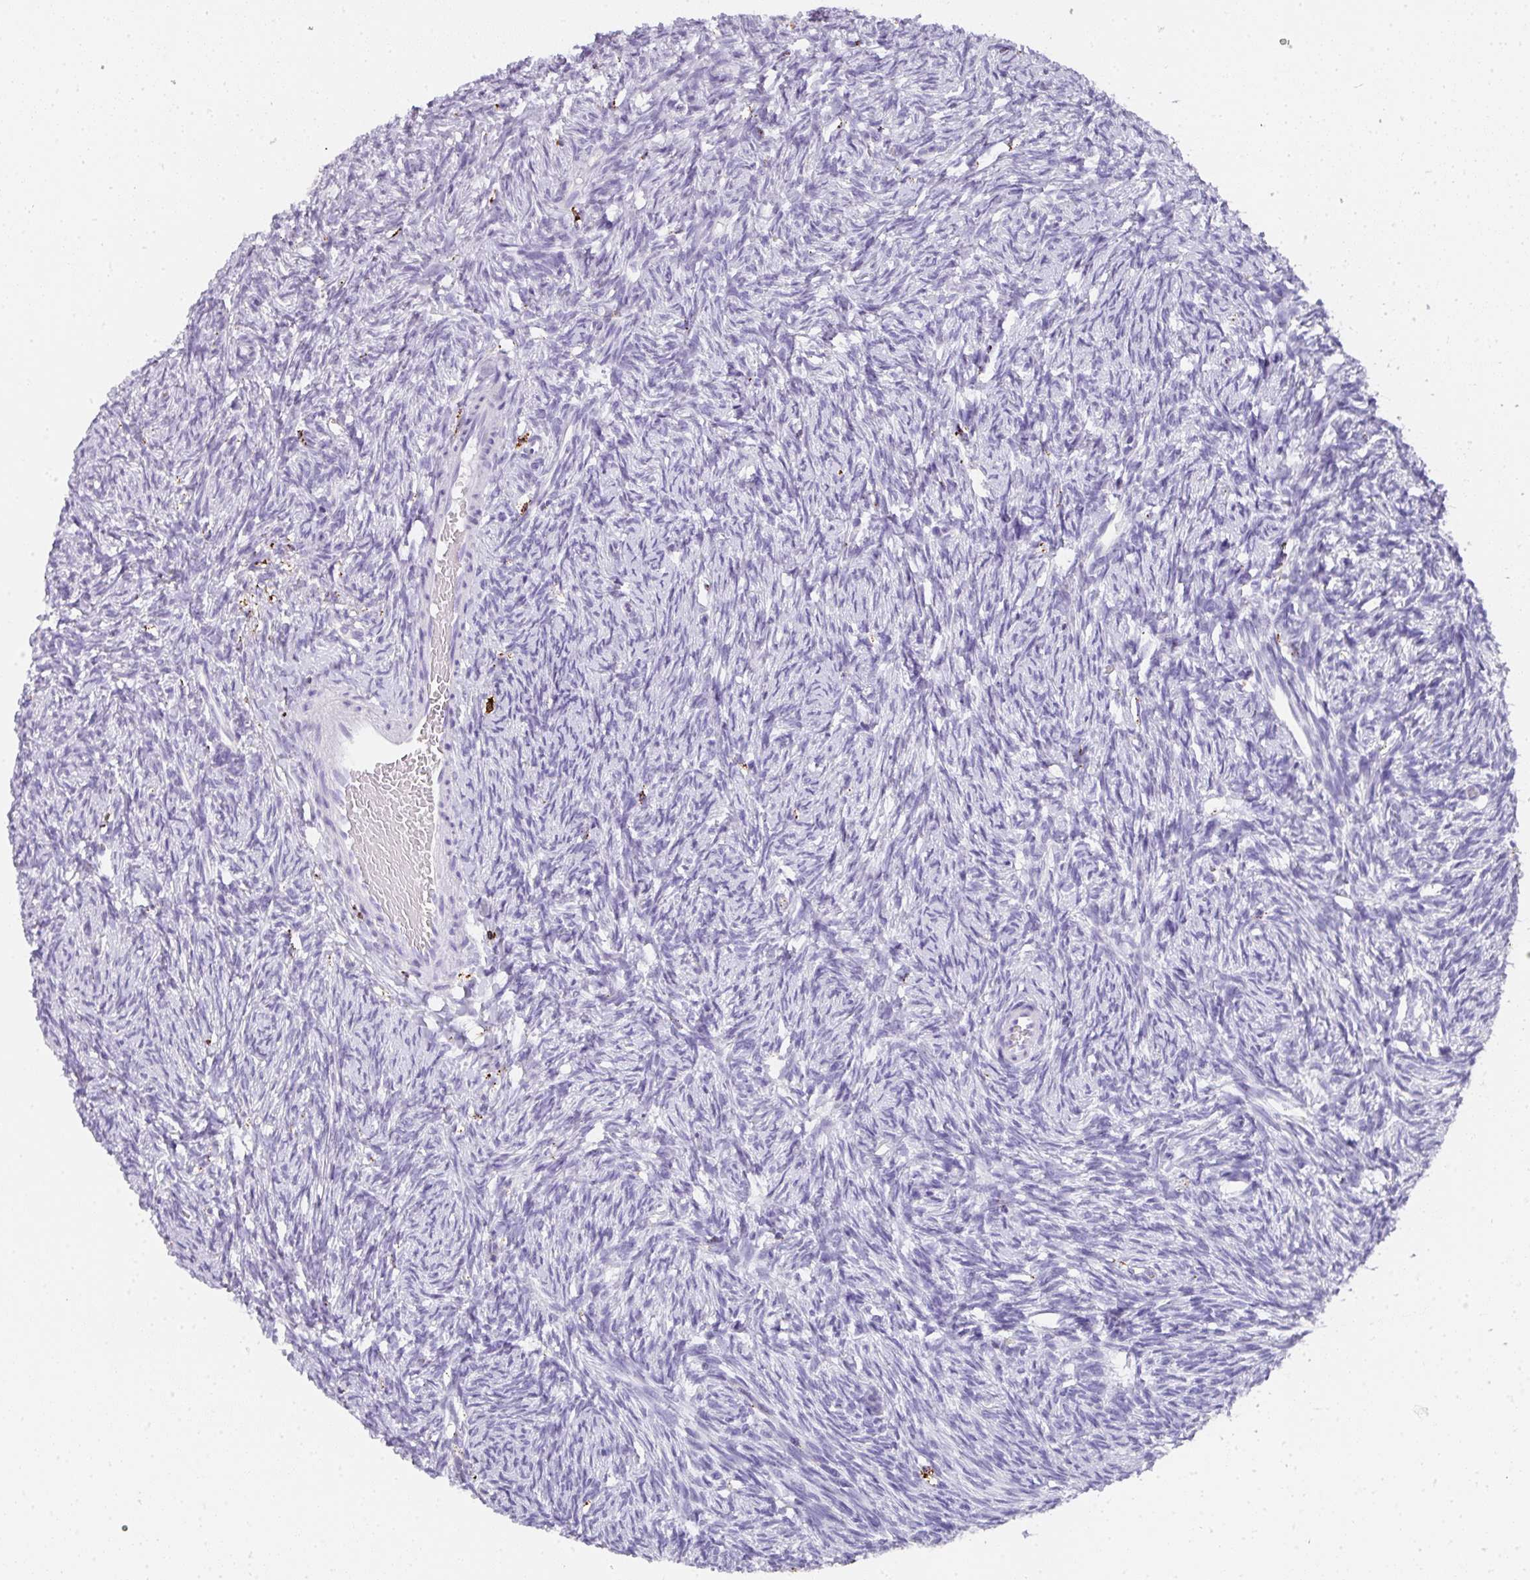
{"staining": {"intensity": "negative", "quantity": "none", "location": "none"}, "tissue": "ovary", "cell_type": "Ovarian stroma cells", "image_type": "normal", "snomed": [{"axis": "morphology", "description": "Normal tissue, NOS"}, {"axis": "topography", "description": "Ovary"}], "caption": "DAB immunohistochemical staining of benign human ovary exhibits no significant expression in ovarian stroma cells. (DAB (3,3'-diaminobenzidine) immunohistochemistry (IHC) visualized using brightfield microscopy, high magnification).", "gene": "MMACHC", "patient": {"sex": "female", "age": 33}}